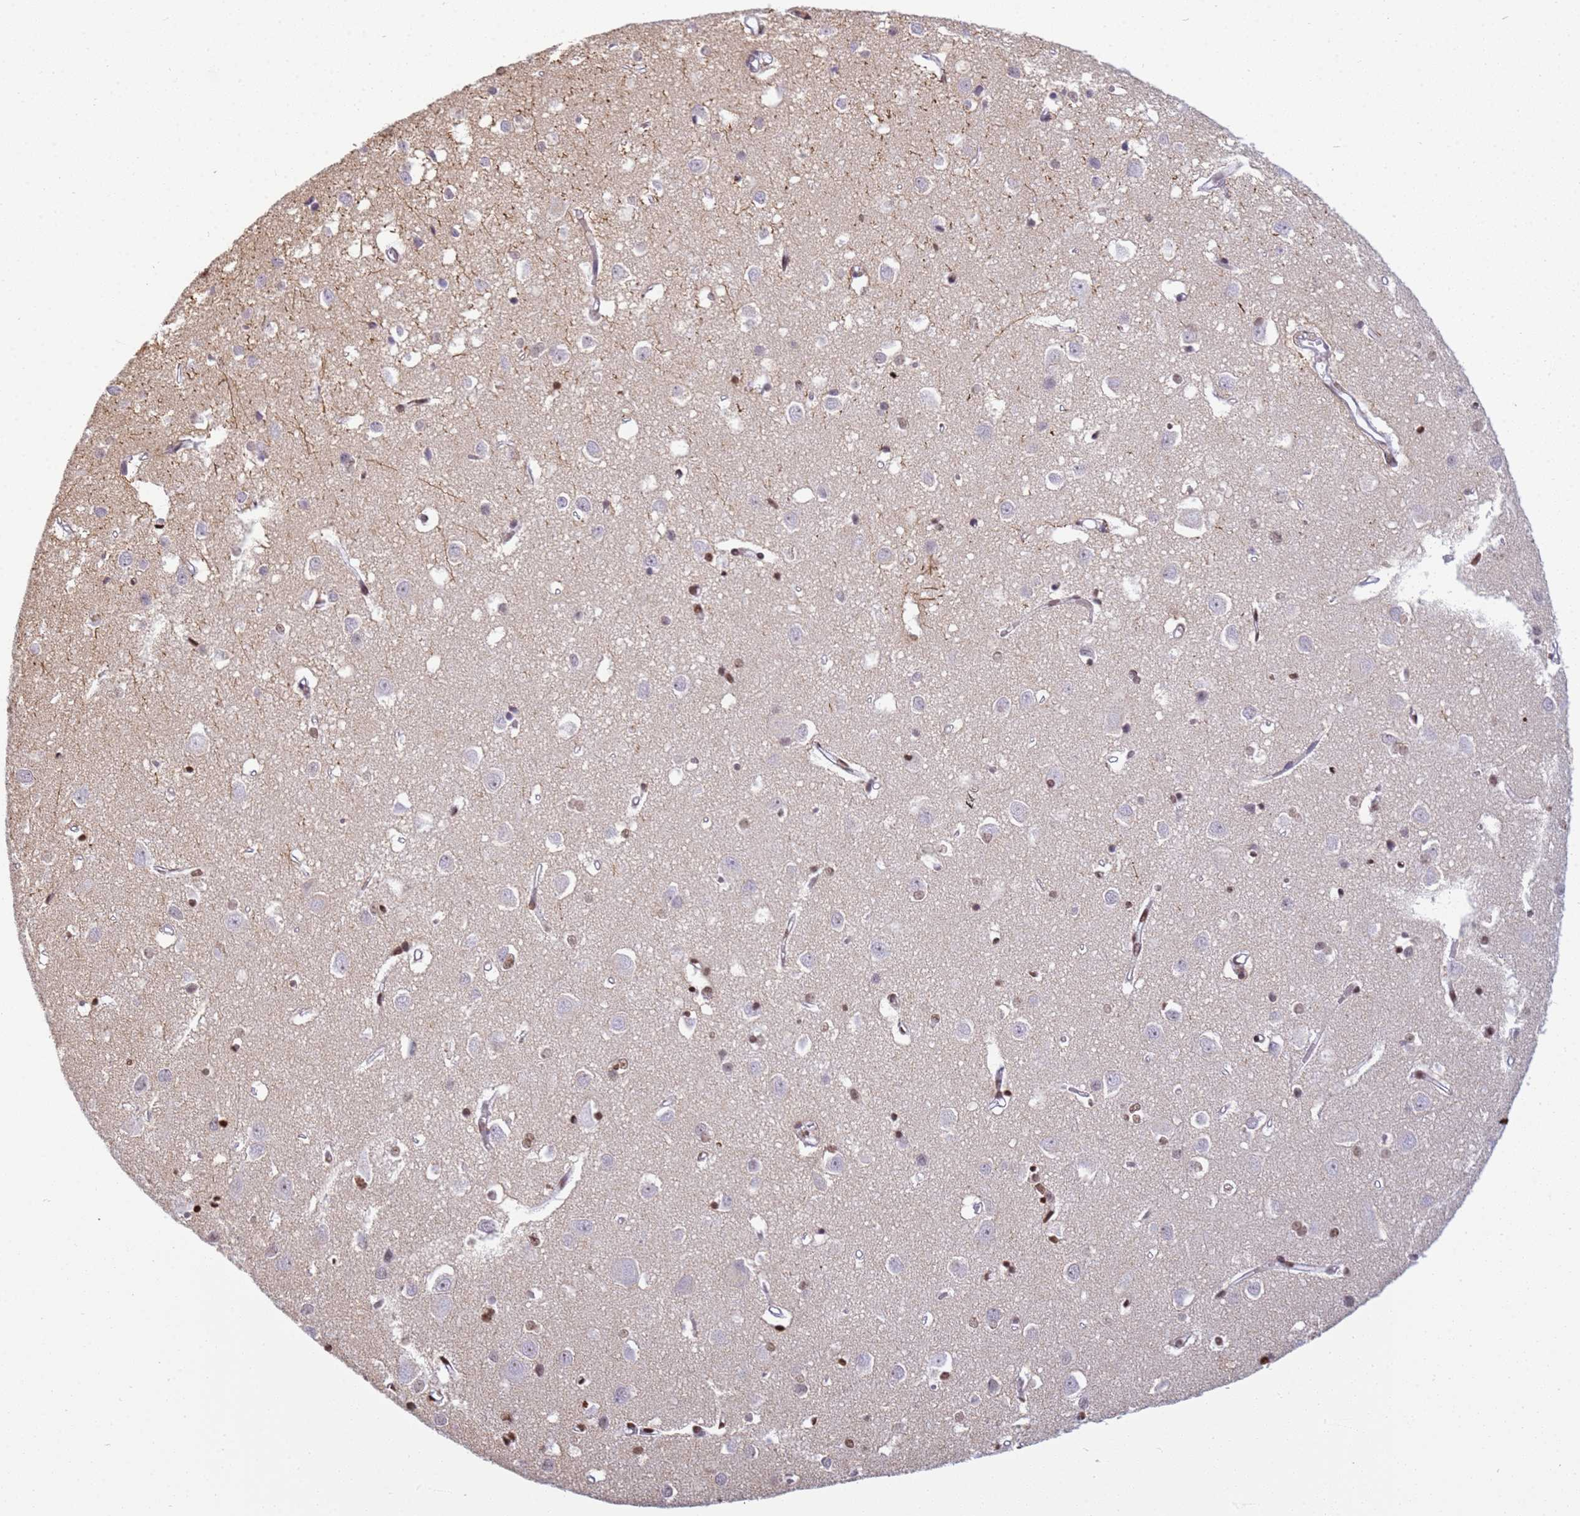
{"staining": {"intensity": "negative", "quantity": "none", "location": "none"}, "tissue": "cerebral cortex", "cell_type": "Endothelial cells", "image_type": "normal", "snomed": [{"axis": "morphology", "description": "Normal tissue, NOS"}, {"axis": "topography", "description": "Cerebral cortex"}], "caption": "Immunohistochemical staining of normal human cerebral cortex demonstrates no significant positivity in endothelial cells. (Stains: DAB IHC with hematoxylin counter stain, Microscopy: brightfield microscopy at high magnification).", "gene": "SNX20", "patient": {"sex": "female", "age": 64}}